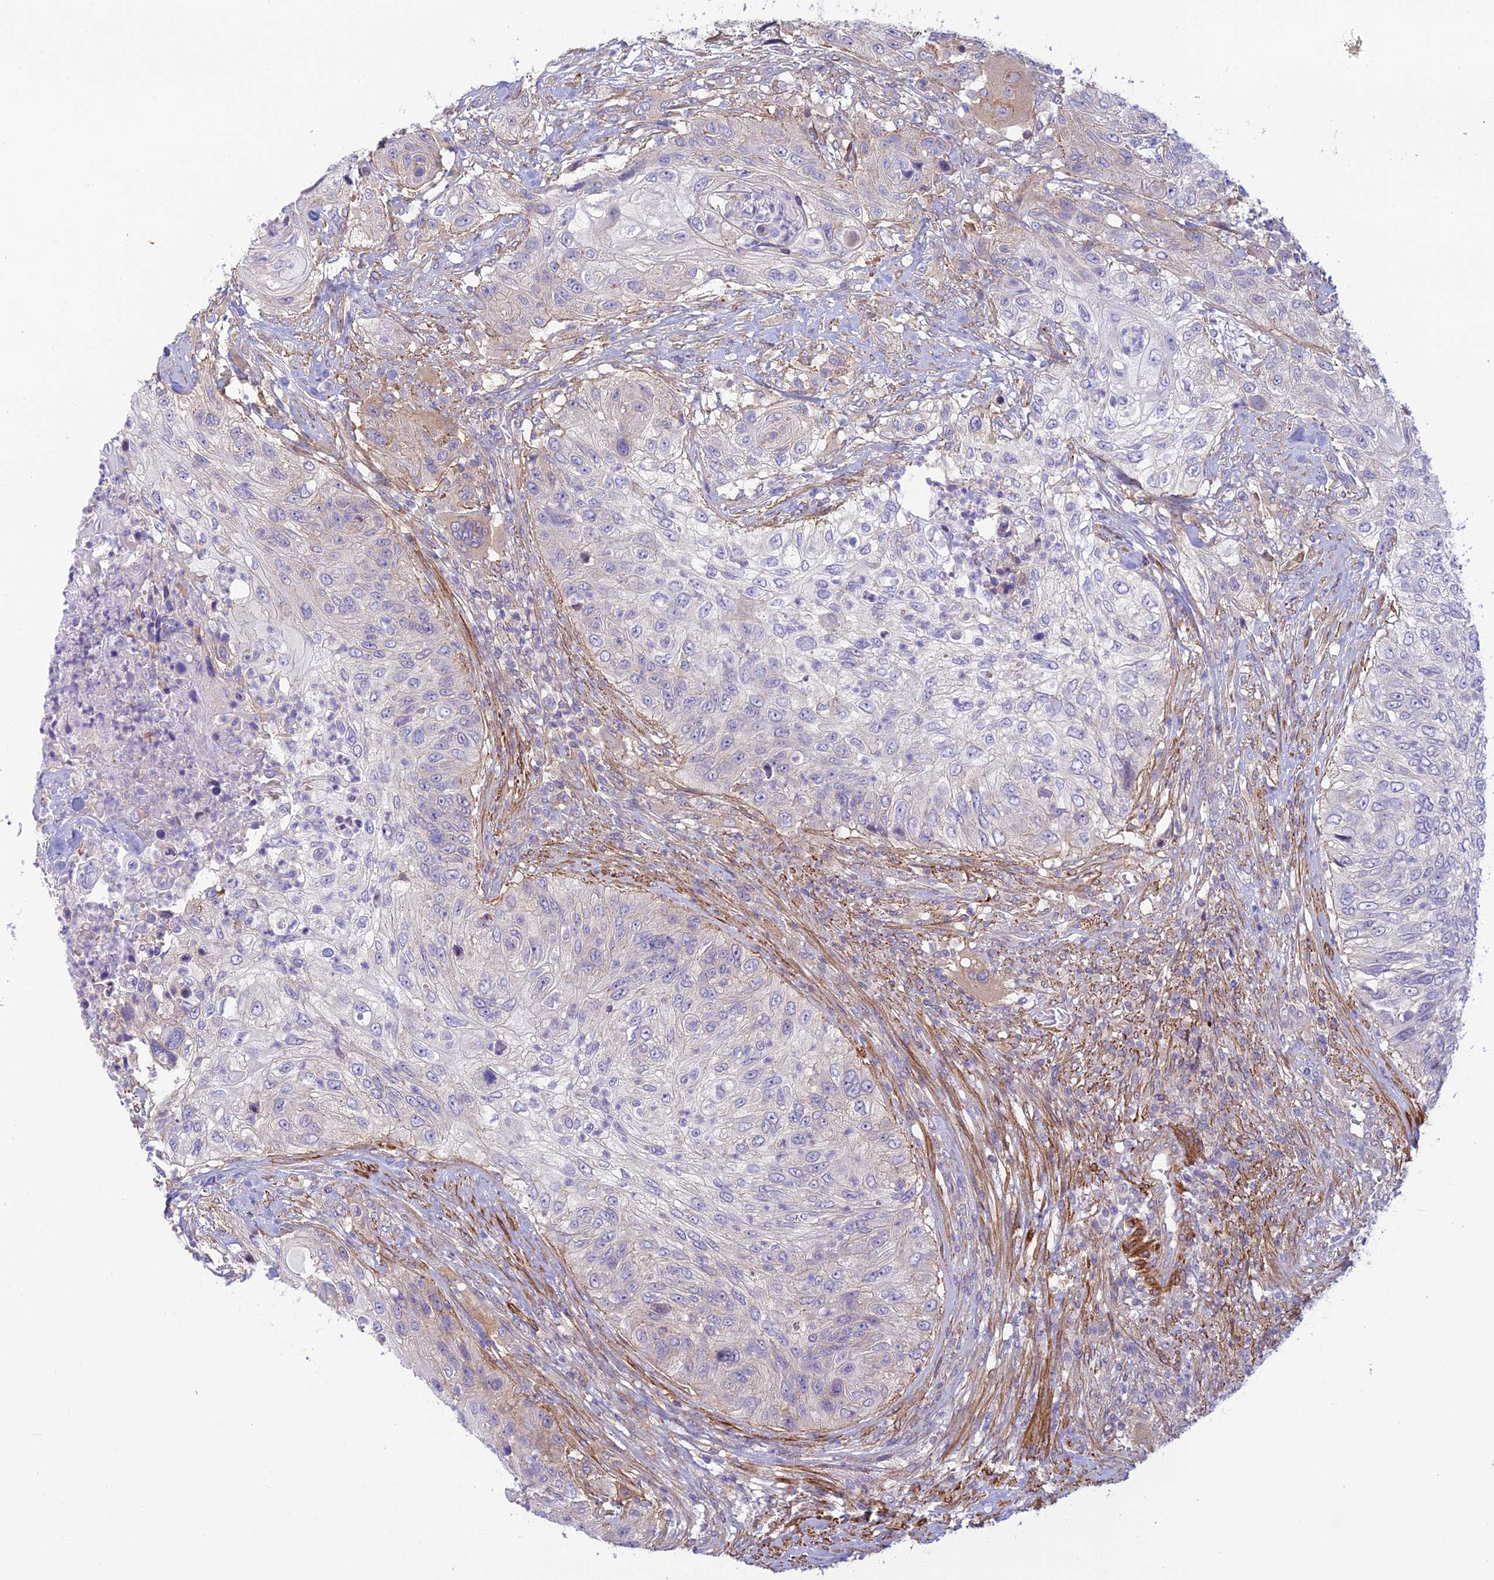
{"staining": {"intensity": "weak", "quantity": "<25%", "location": "cytoplasmic/membranous"}, "tissue": "urothelial cancer", "cell_type": "Tumor cells", "image_type": "cancer", "snomed": [{"axis": "morphology", "description": "Urothelial carcinoma, High grade"}, {"axis": "topography", "description": "Urinary bladder"}], "caption": "The histopathology image demonstrates no staining of tumor cells in urothelial carcinoma (high-grade). (Stains: DAB immunohistochemistry with hematoxylin counter stain, Microscopy: brightfield microscopy at high magnification).", "gene": "FBXW4", "patient": {"sex": "female", "age": 60}}